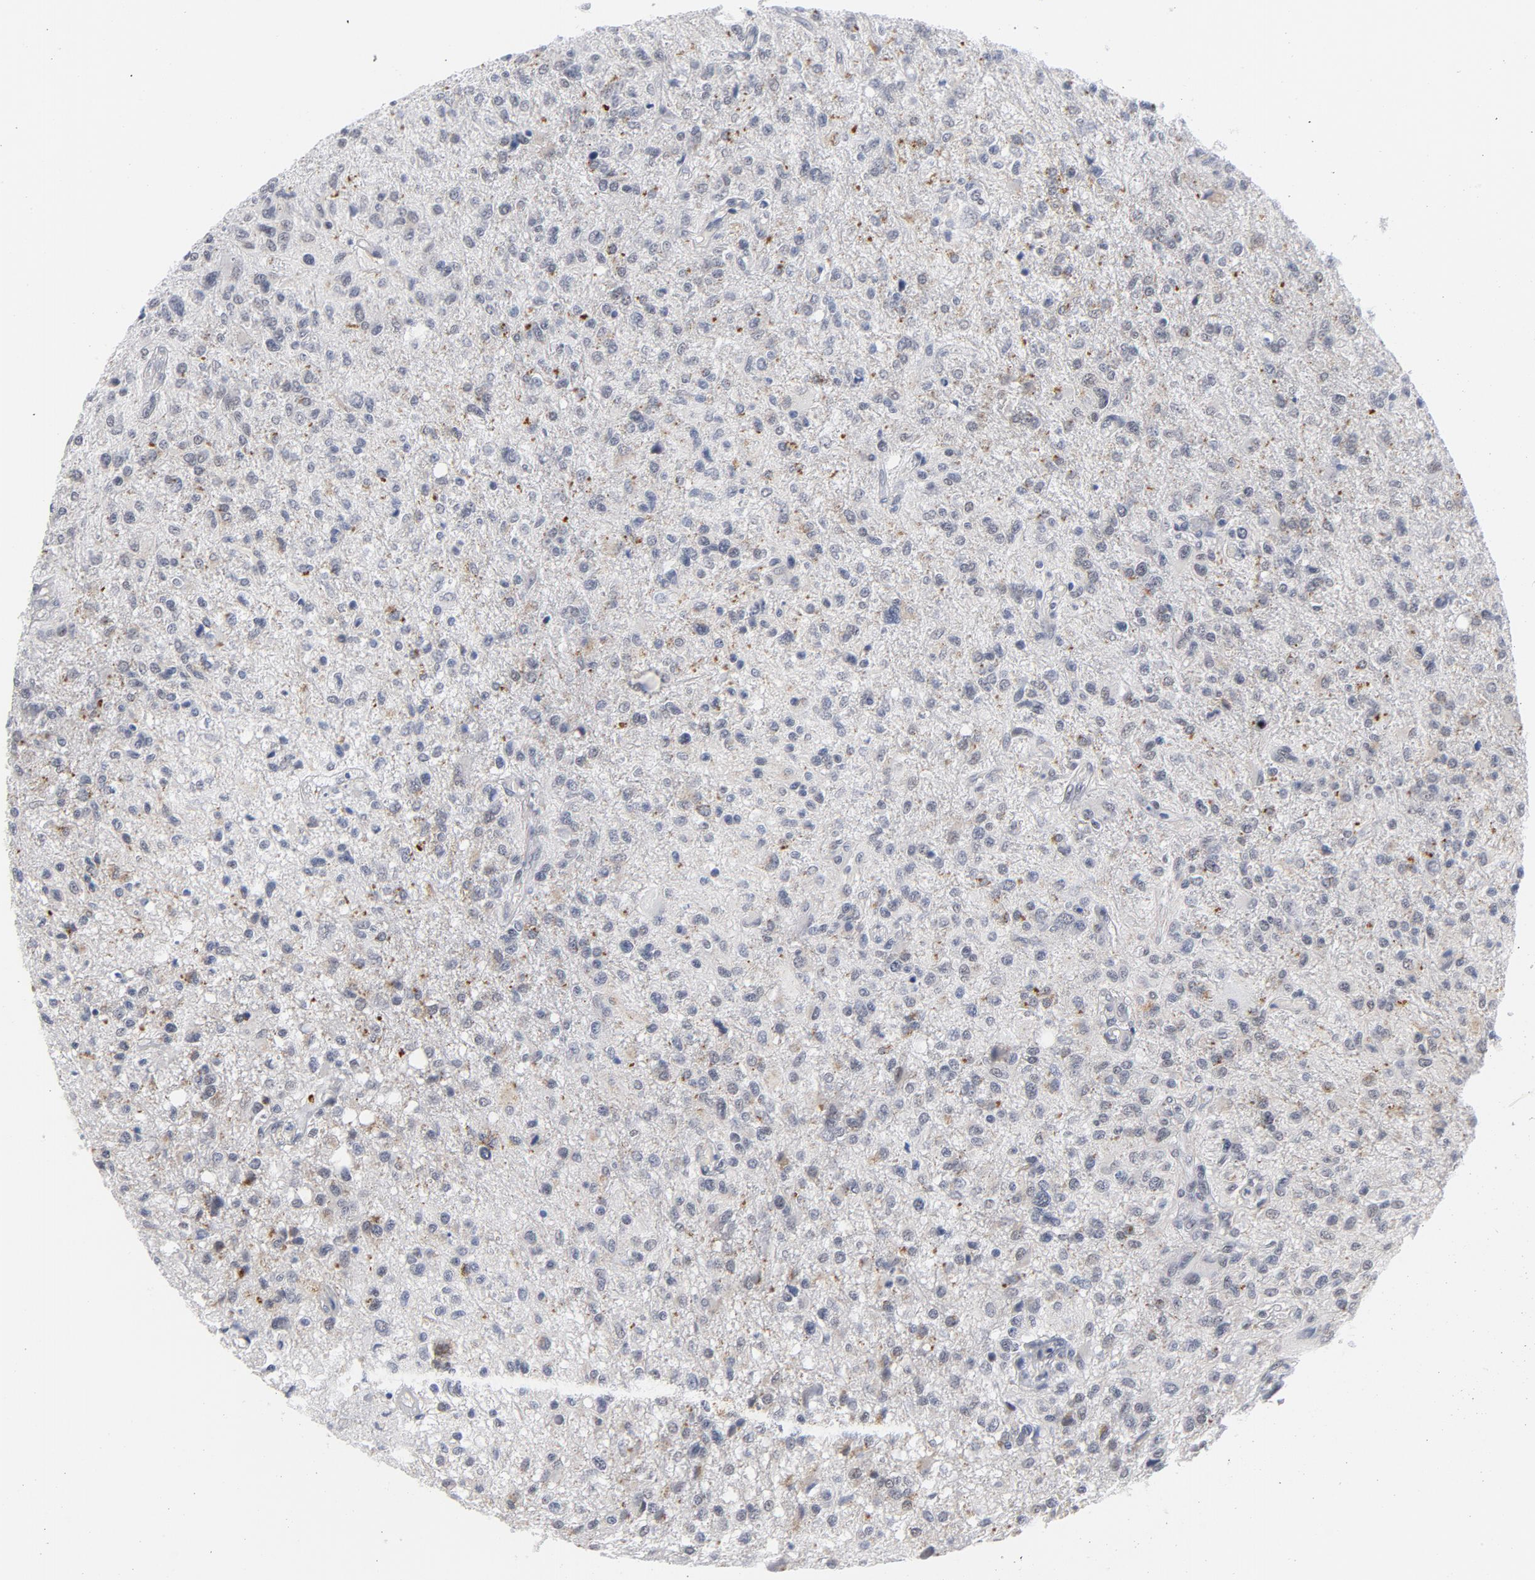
{"staining": {"intensity": "weak", "quantity": "25%-75%", "location": "cytoplasmic/membranous"}, "tissue": "glioma", "cell_type": "Tumor cells", "image_type": "cancer", "snomed": [{"axis": "morphology", "description": "Glioma, malignant, High grade"}, {"axis": "topography", "description": "Cerebral cortex"}], "caption": "Immunohistochemistry (DAB (3,3'-diaminobenzidine)) staining of high-grade glioma (malignant) shows weak cytoplasmic/membranous protein positivity in about 25%-75% of tumor cells. Nuclei are stained in blue.", "gene": "BAP1", "patient": {"sex": "male", "age": 76}}